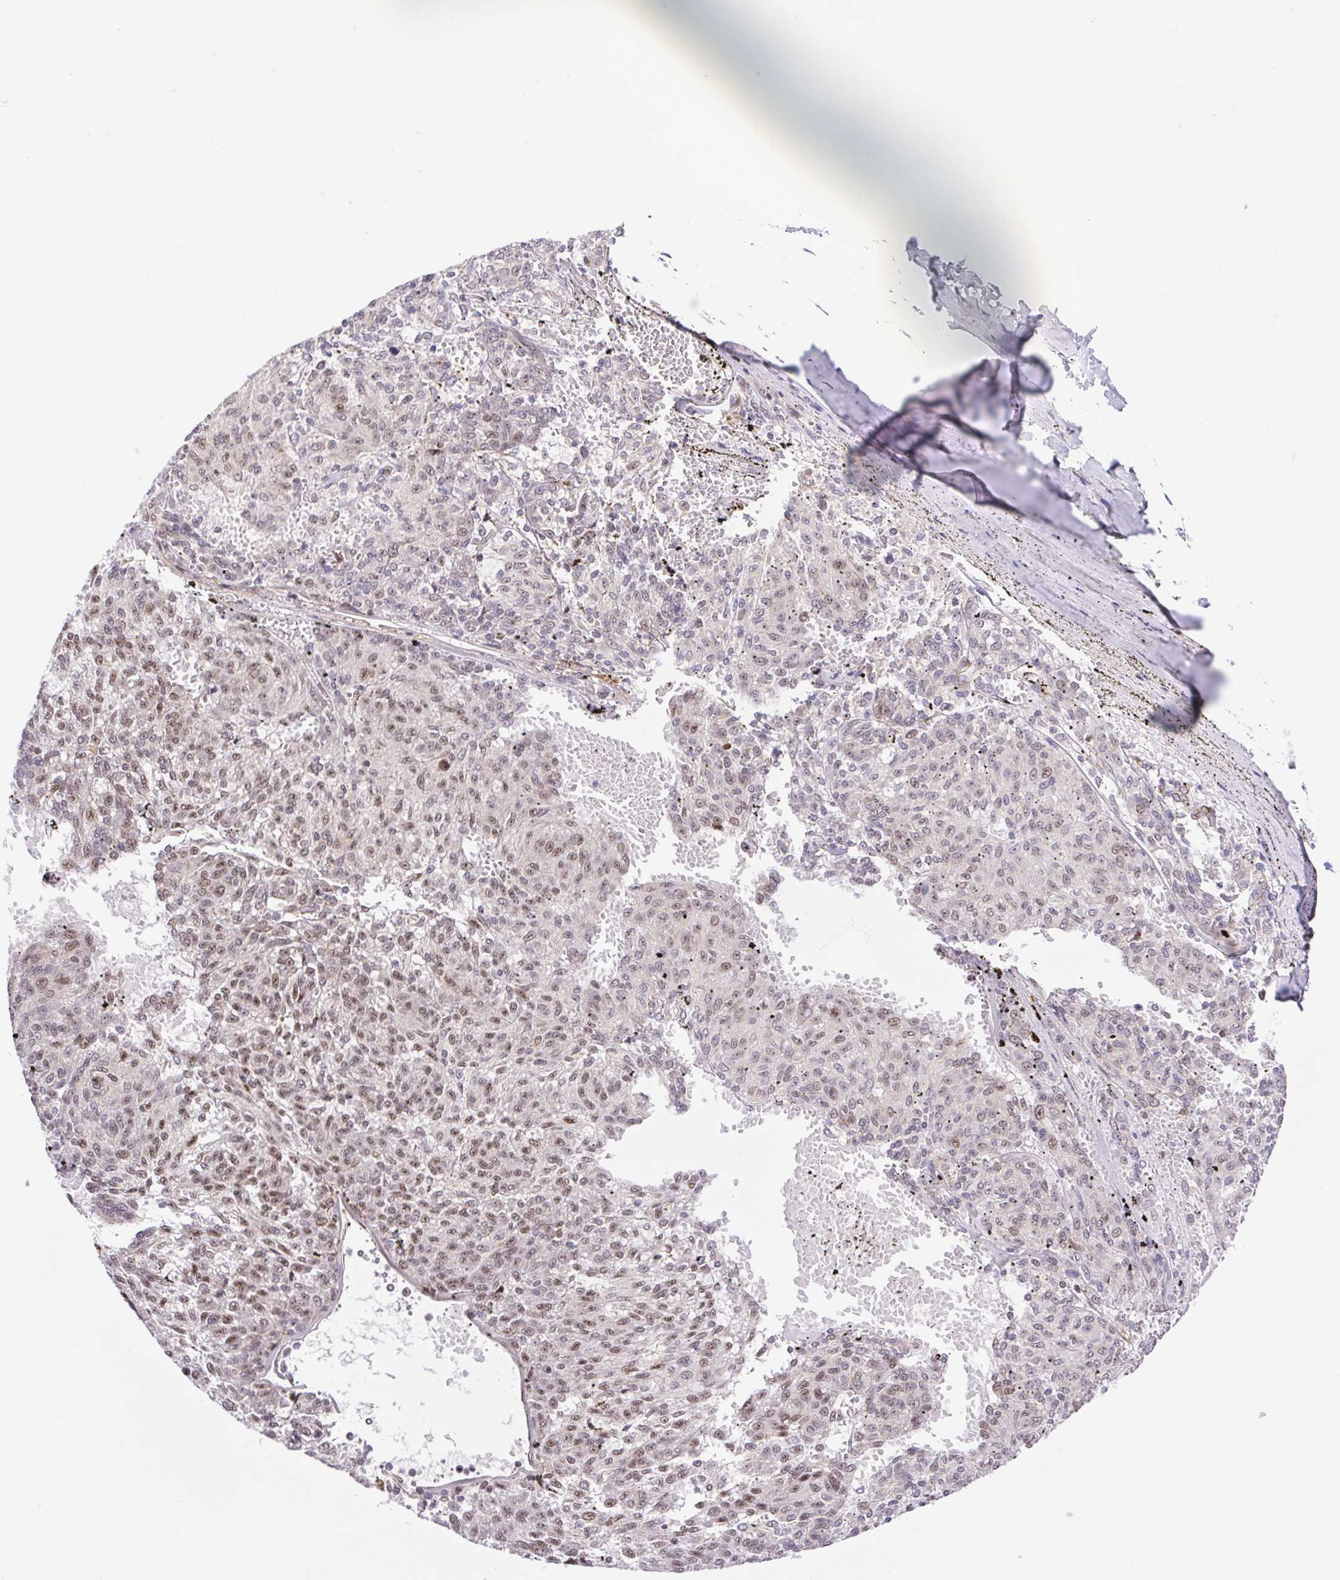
{"staining": {"intensity": "weak", "quantity": "25%-75%", "location": "nuclear"}, "tissue": "melanoma", "cell_type": "Tumor cells", "image_type": "cancer", "snomed": [{"axis": "morphology", "description": "Malignant melanoma, NOS"}, {"axis": "topography", "description": "Skin"}], "caption": "Immunohistochemistry micrograph of neoplastic tissue: human malignant melanoma stained using immunohistochemistry (IHC) demonstrates low levels of weak protein expression localized specifically in the nuclear of tumor cells, appearing as a nuclear brown color.", "gene": "ERG", "patient": {"sex": "female", "age": 72}}